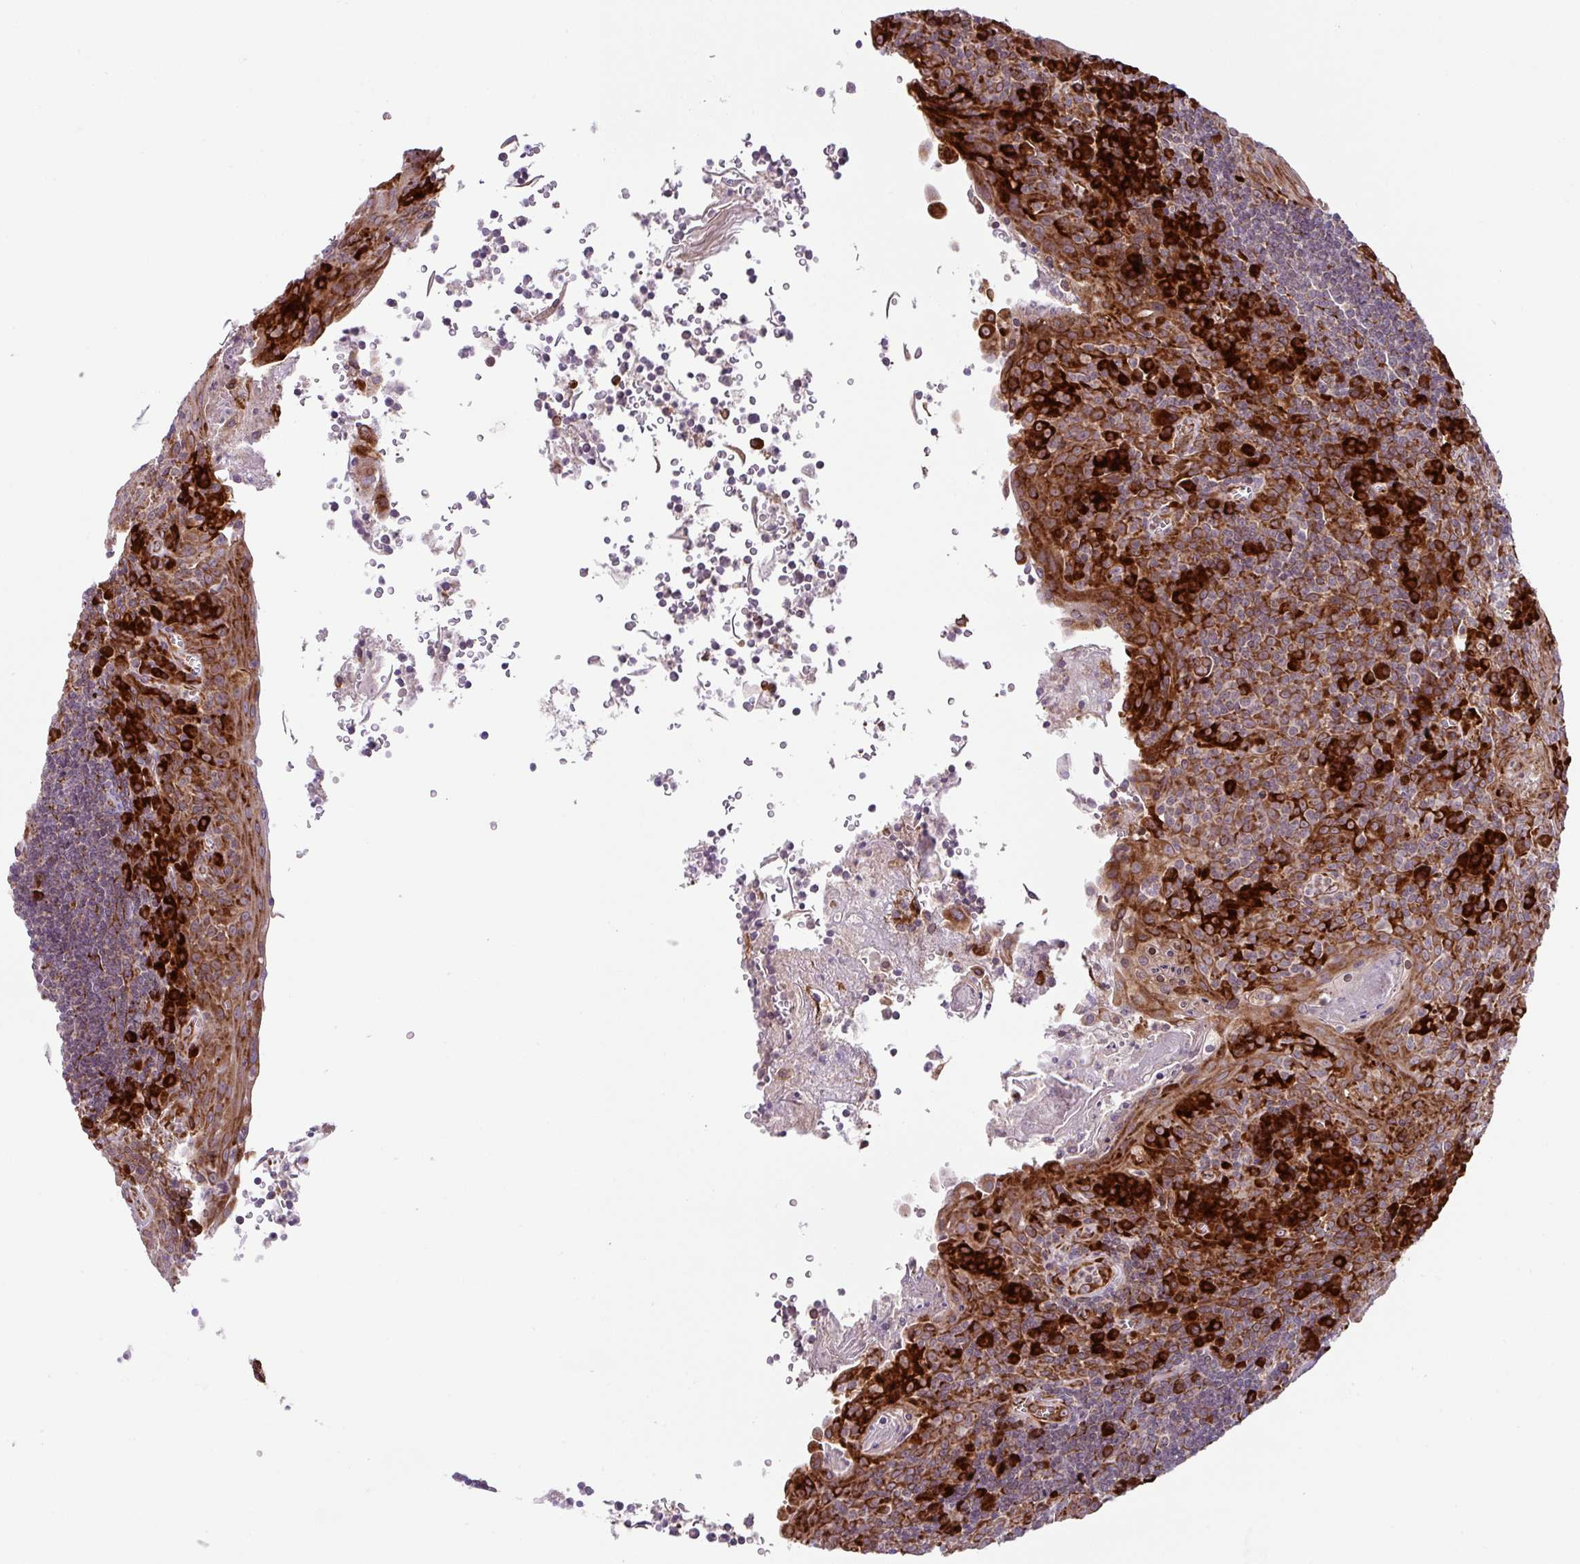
{"staining": {"intensity": "strong", "quantity": "<25%", "location": "cytoplasmic/membranous"}, "tissue": "tonsil", "cell_type": "Germinal center cells", "image_type": "normal", "snomed": [{"axis": "morphology", "description": "Normal tissue, NOS"}, {"axis": "topography", "description": "Tonsil"}], "caption": "Immunohistochemical staining of unremarkable tonsil demonstrates strong cytoplasmic/membranous protein staining in about <25% of germinal center cells. The staining was performed using DAB to visualize the protein expression in brown, while the nuclei were stained in blue with hematoxylin (Magnification: 20x).", "gene": "SLC39A7", "patient": {"sex": "male", "age": 27}}